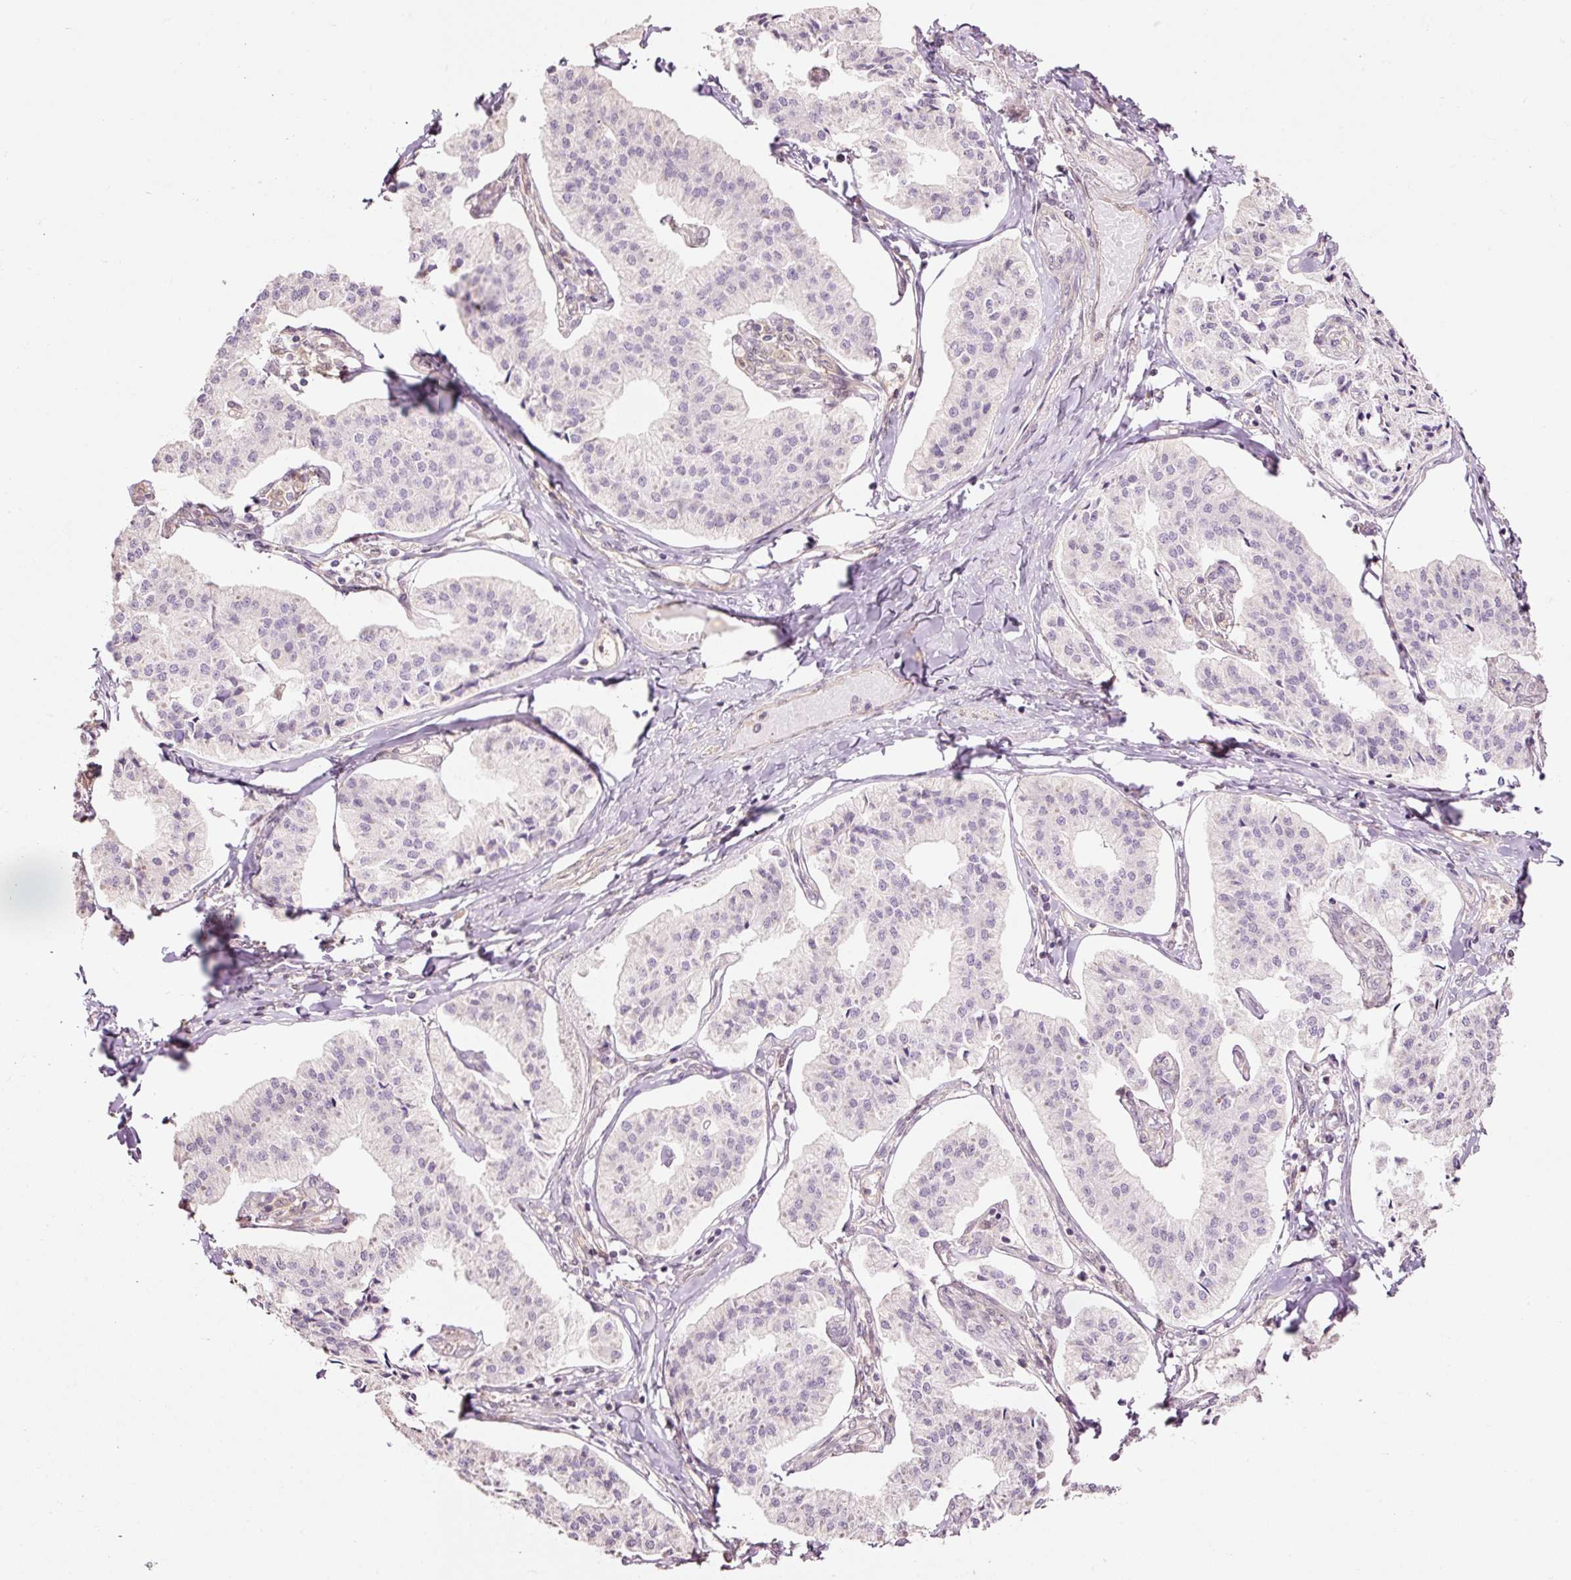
{"staining": {"intensity": "negative", "quantity": "none", "location": "none"}, "tissue": "pancreatic cancer", "cell_type": "Tumor cells", "image_type": "cancer", "snomed": [{"axis": "morphology", "description": "Adenocarcinoma, NOS"}, {"axis": "topography", "description": "Pancreas"}], "caption": "Immunohistochemical staining of pancreatic adenocarcinoma reveals no significant positivity in tumor cells.", "gene": "FBXL14", "patient": {"sex": "female", "age": 50}}